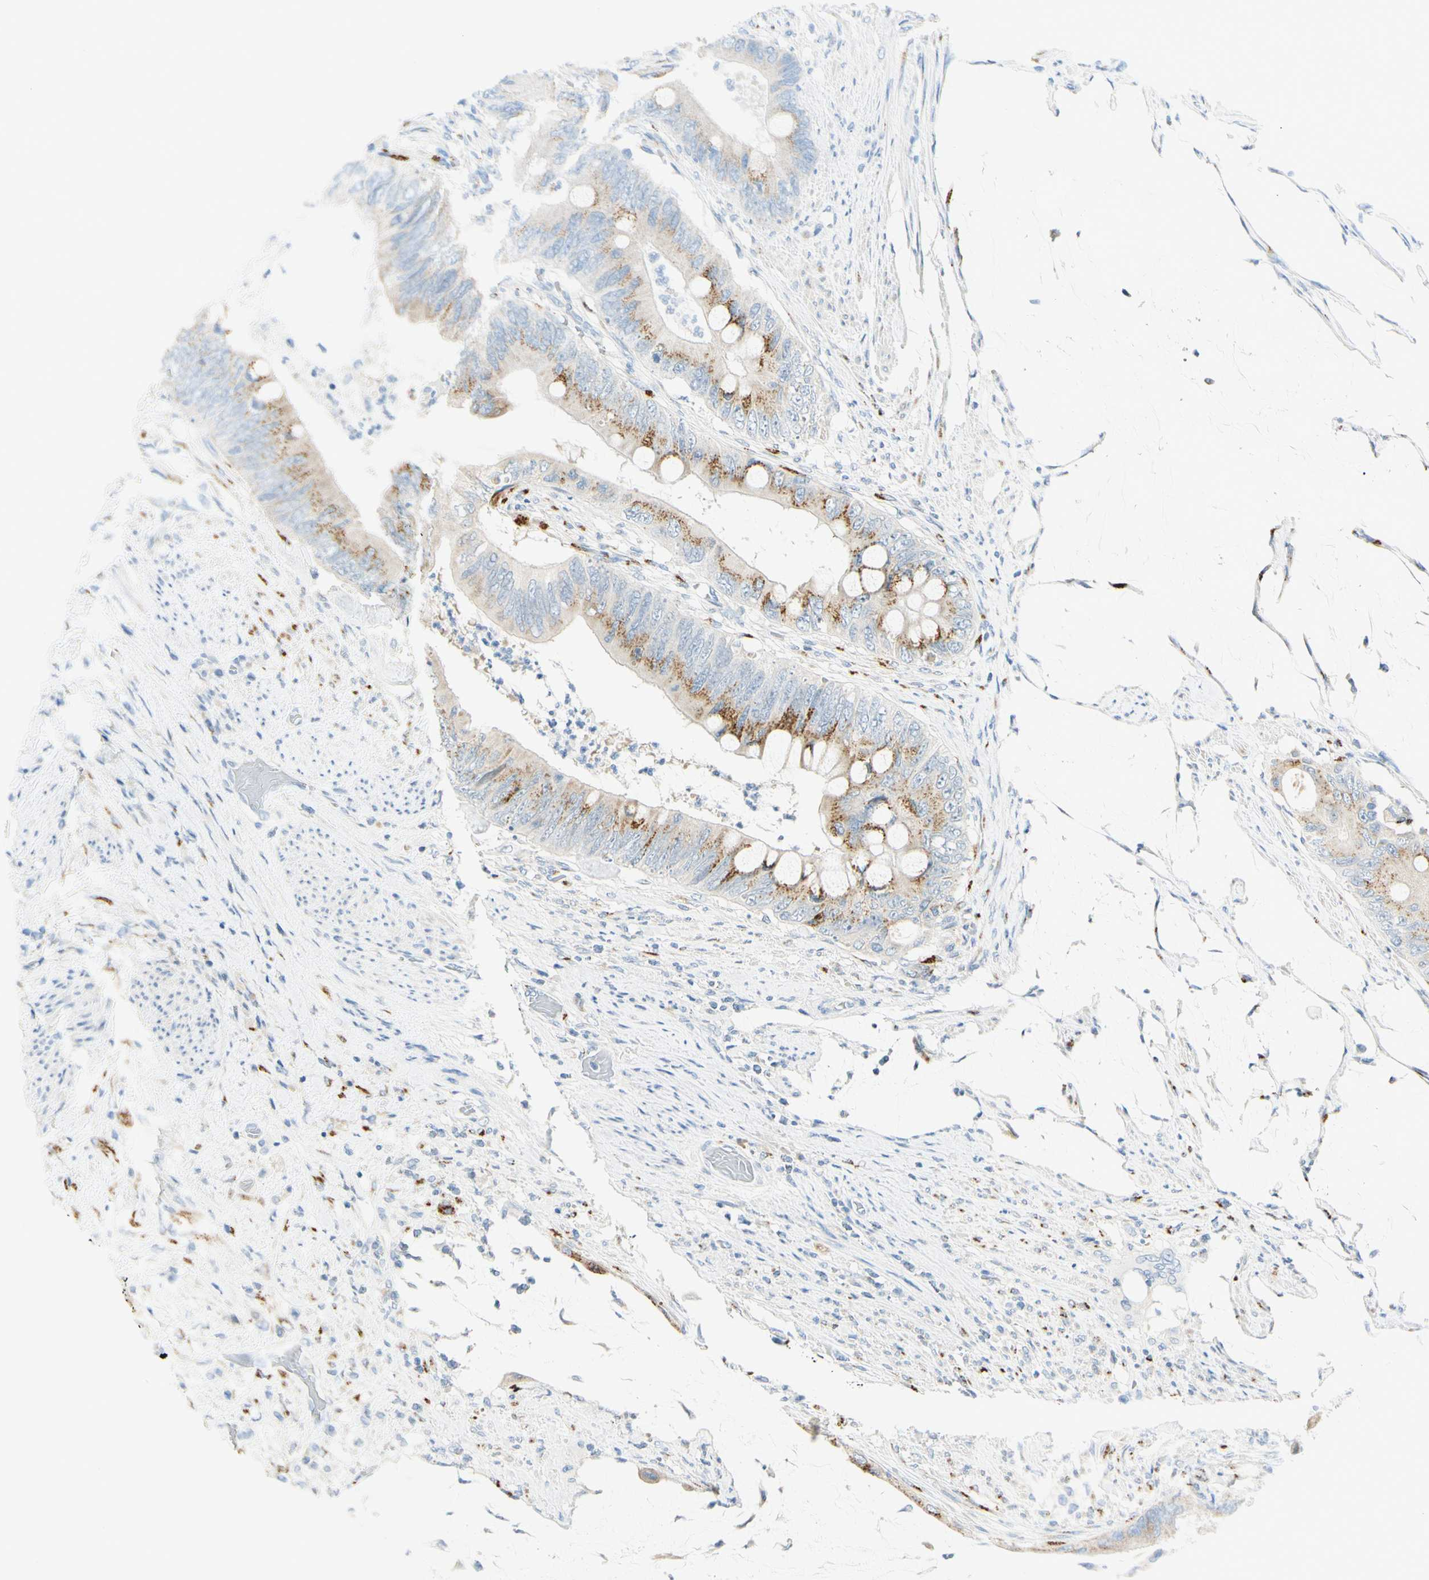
{"staining": {"intensity": "moderate", "quantity": ">75%", "location": "cytoplasmic/membranous"}, "tissue": "colorectal cancer", "cell_type": "Tumor cells", "image_type": "cancer", "snomed": [{"axis": "morphology", "description": "Adenocarcinoma, NOS"}, {"axis": "topography", "description": "Rectum"}], "caption": "This micrograph shows colorectal cancer (adenocarcinoma) stained with IHC to label a protein in brown. The cytoplasmic/membranous of tumor cells show moderate positivity for the protein. Nuclei are counter-stained blue.", "gene": "GALNT5", "patient": {"sex": "female", "age": 77}}